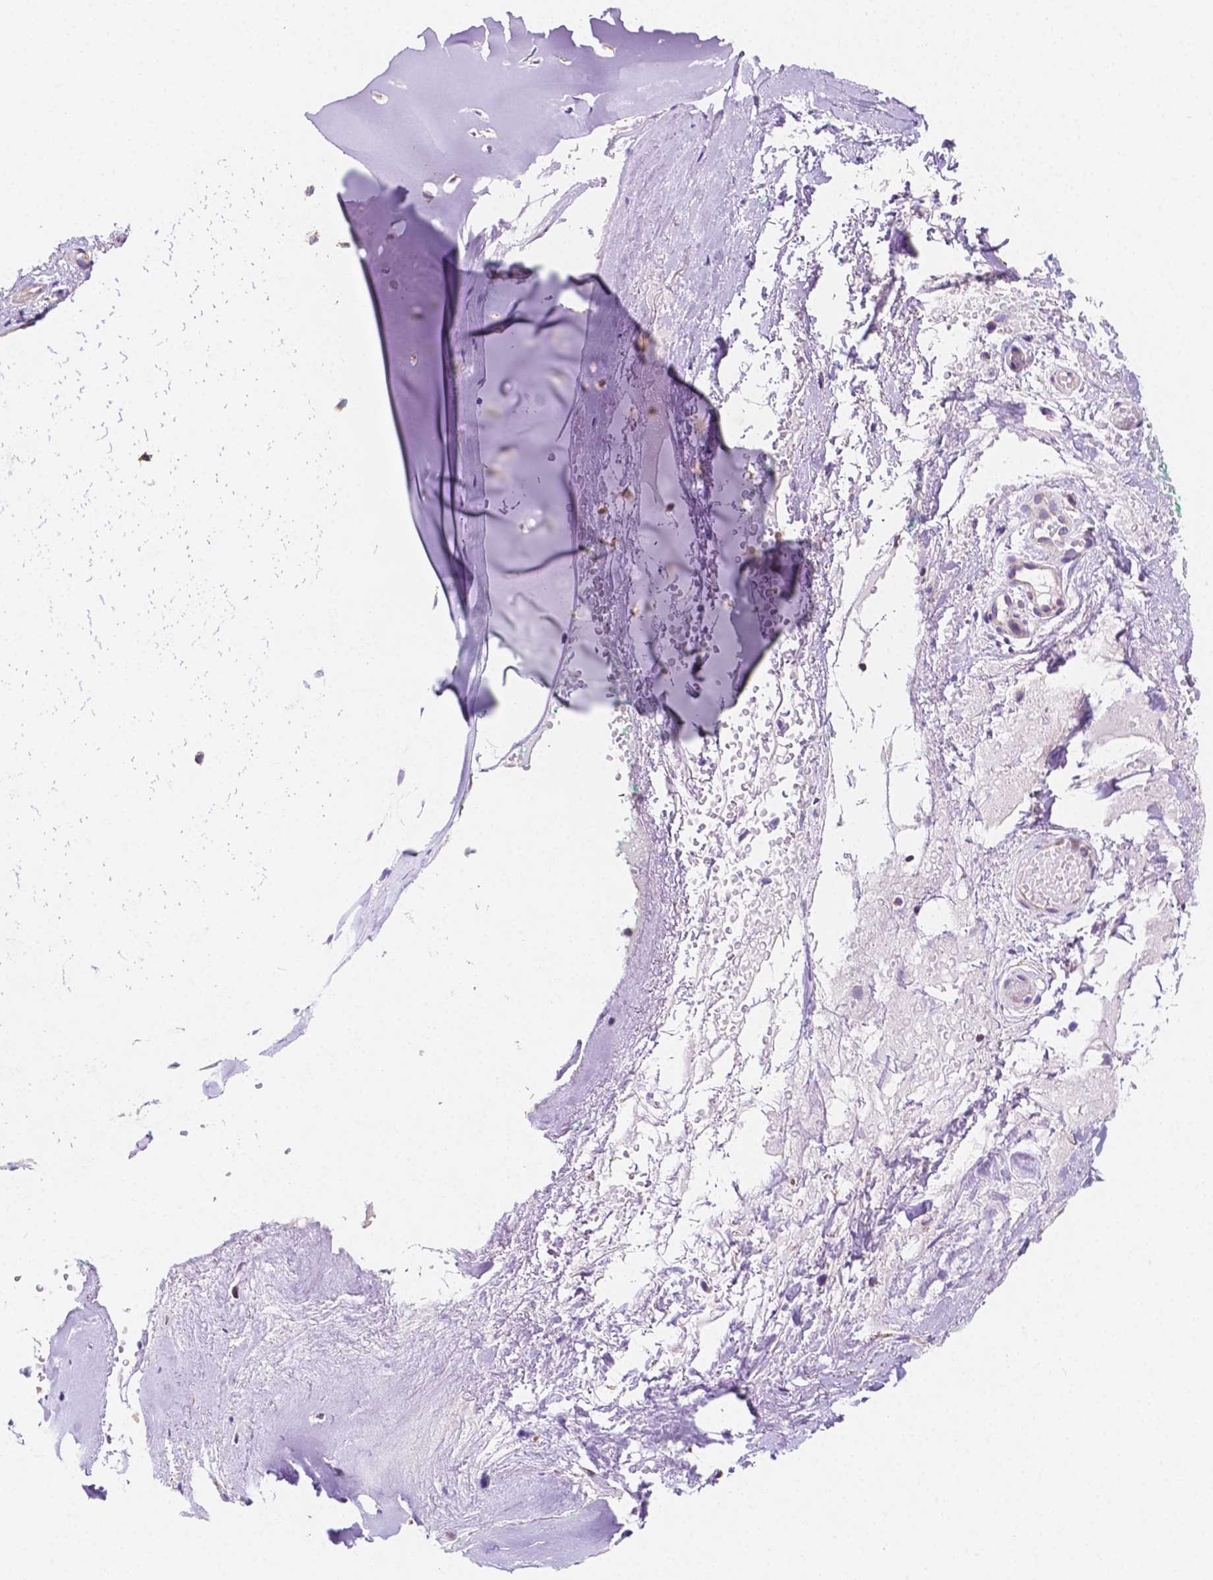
{"staining": {"intensity": "moderate", "quantity": ">75%", "location": "cytoplasmic/membranous"}, "tissue": "soft tissue", "cell_type": "Chondrocytes", "image_type": "normal", "snomed": [{"axis": "morphology", "description": "Normal tissue, NOS"}, {"axis": "morphology", "description": "Basal cell carcinoma"}, {"axis": "topography", "description": "Cartilage tissue"}, {"axis": "topography", "description": "Nasopharynx"}, {"axis": "topography", "description": "Oral tissue"}], "caption": "This is an image of immunohistochemistry (IHC) staining of benign soft tissue, which shows moderate expression in the cytoplasmic/membranous of chondrocytes.", "gene": "SGTB", "patient": {"sex": "female", "age": 77}}